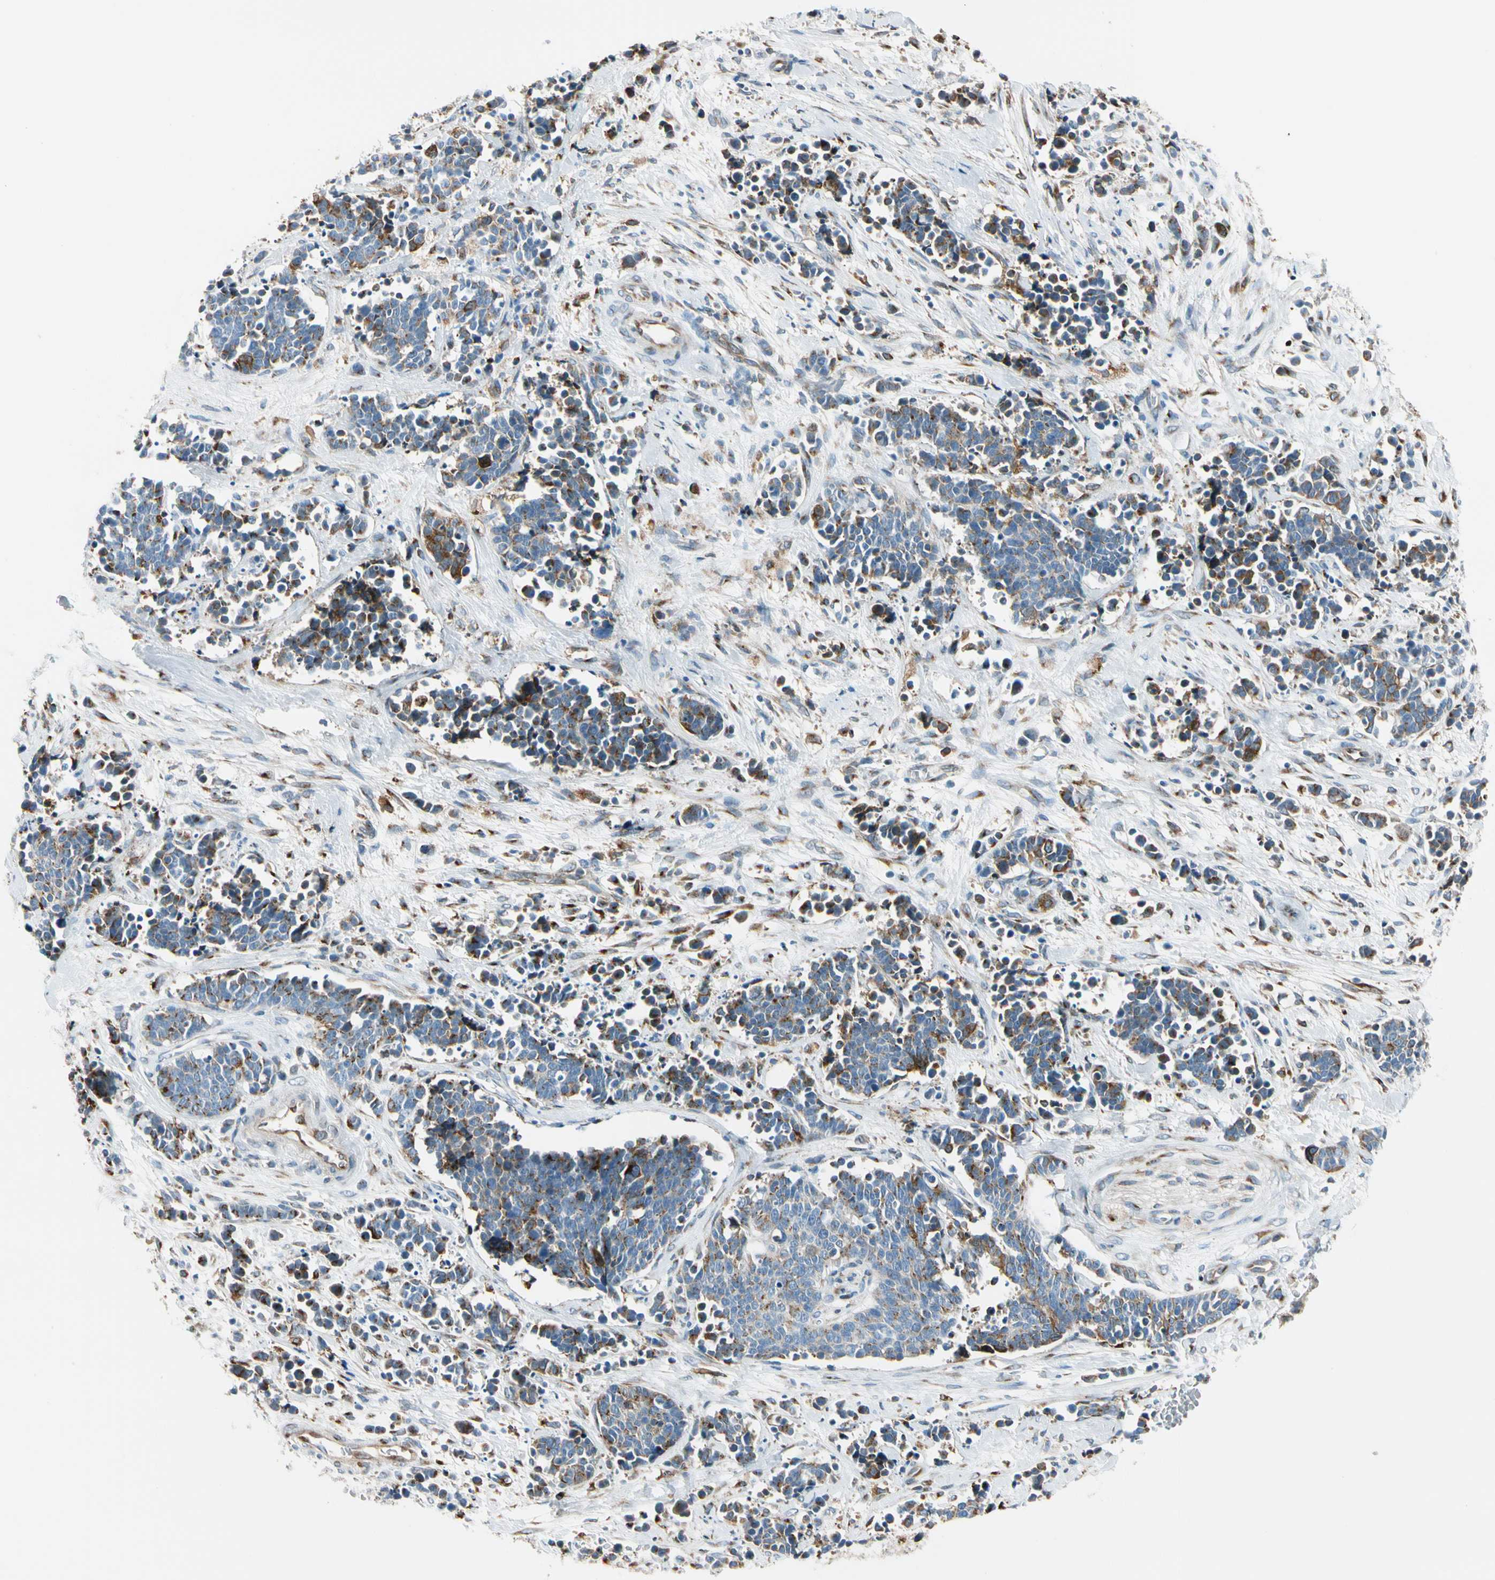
{"staining": {"intensity": "moderate", "quantity": "<25%", "location": "cytoplasmic/membranous"}, "tissue": "cervical cancer", "cell_type": "Tumor cells", "image_type": "cancer", "snomed": [{"axis": "morphology", "description": "Squamous cell carcinoma, NOS"}, {"axis": "topography", "description": "Cervix"}], "caption": "Immunohistochemical staining of human cervical cancer demonstrates moderate cytoplasmic/membranous protein staining in about <25% of tumor cells.", "gene": "NUCB1", "patient": {"sex": "female", "age": 35}}